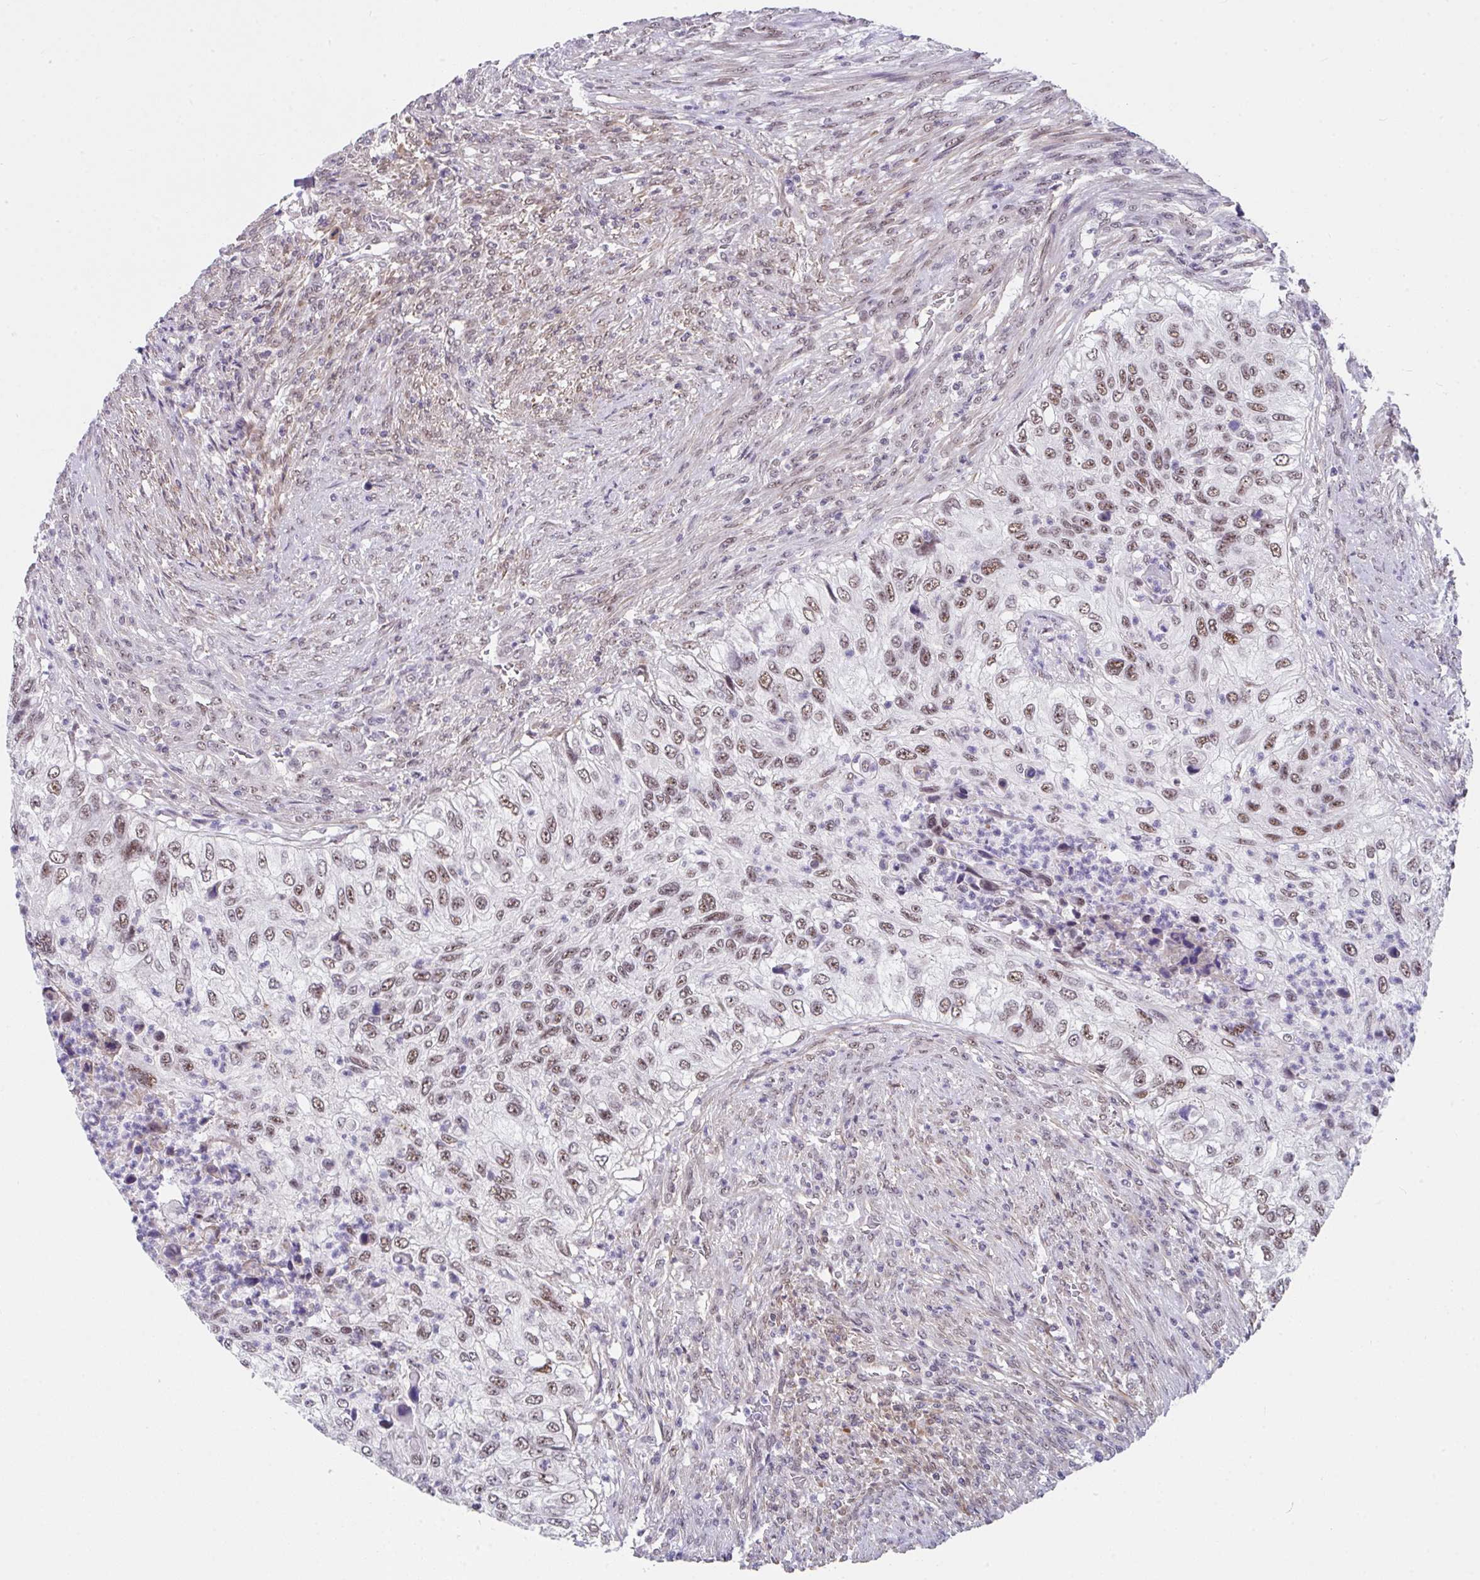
{"staining": {"intensity": "moderate", "quantity": ">75%", "location": "nuclear"}, "tissue": "urothelial cancer", "cell_type": "Tumor cells", "image_type": "cancer", "snomed": [{"axis": "morphology", "description": "Urothelial carcinoma, High grade"}, {"axis": "topography", "description": "Urinary bladder"}], "caption": "Brown immunohistochemical staining in urothelial carcinoma (high-grade) reveals moderate nuclear staining in approximately >75% of tumor cells. (Stains: DAB in brown, nuclei in blue, Microscopy: brightfield microscopy at high magnification).", "gene": "RBBP6", "patient": {"sex": "female", "age": 60}}